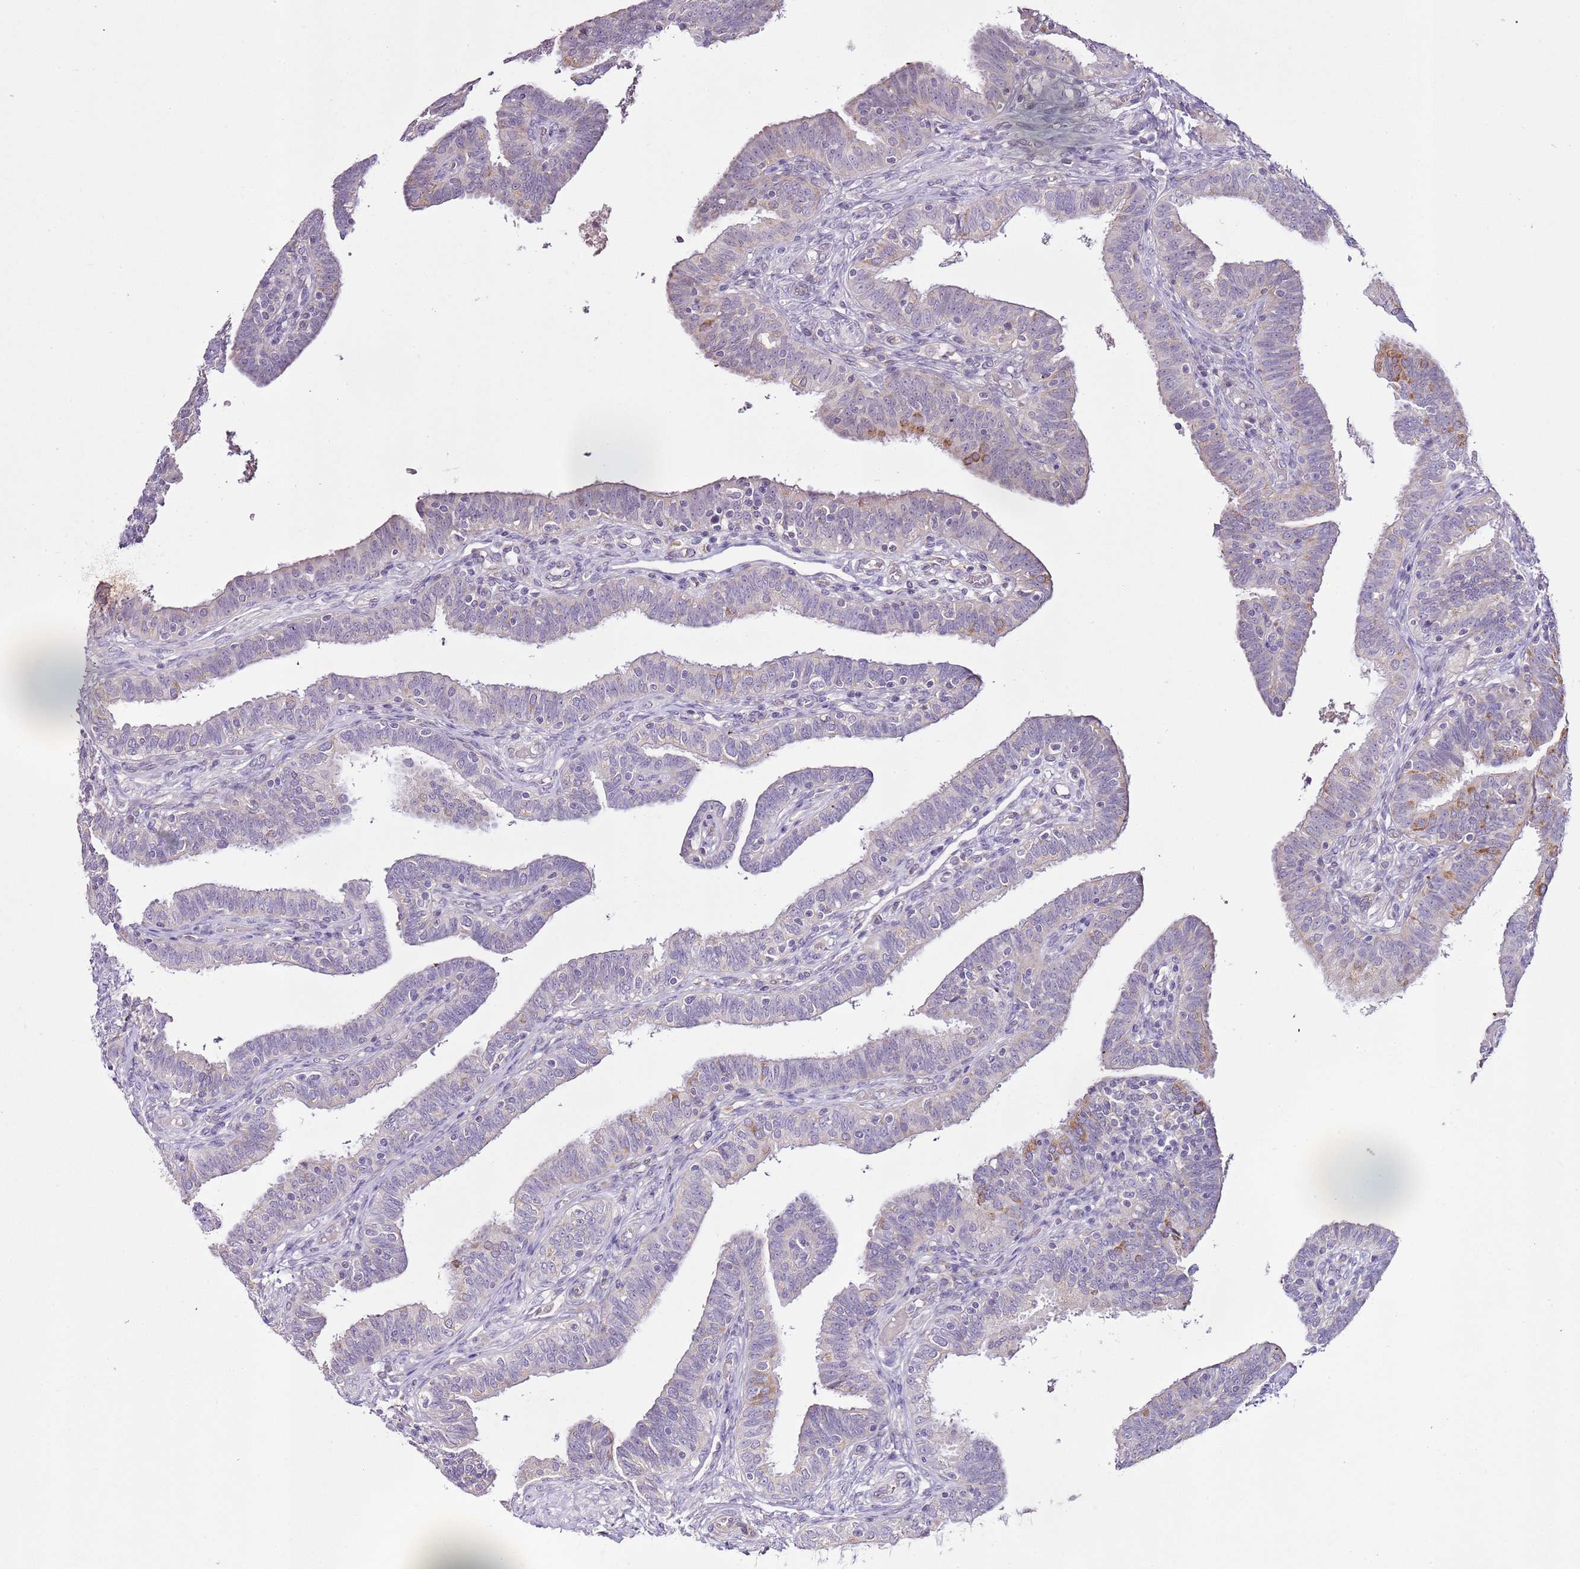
{"staining": {"intensity": "negative", "quantity": "none", "location": "none"}, "tissue": "fallopian tube", "cell_type": "Glandular cells", "image_type": "normal", "snomed": [{"axis": "morphology", "description": "Normal tissue, NOS"}, {"axis": "topography", "description": "Fallopian tube"}], "caption": "Immunohistochemistry micrograph of normal fallopian tube: human fallopian tube stained with DAB (3,3'-diaminobenzidine) shows no significant protein expression in glandular cells.", "gene": "CMKLR1", "patient": {"sex": "female", "age": 39}}